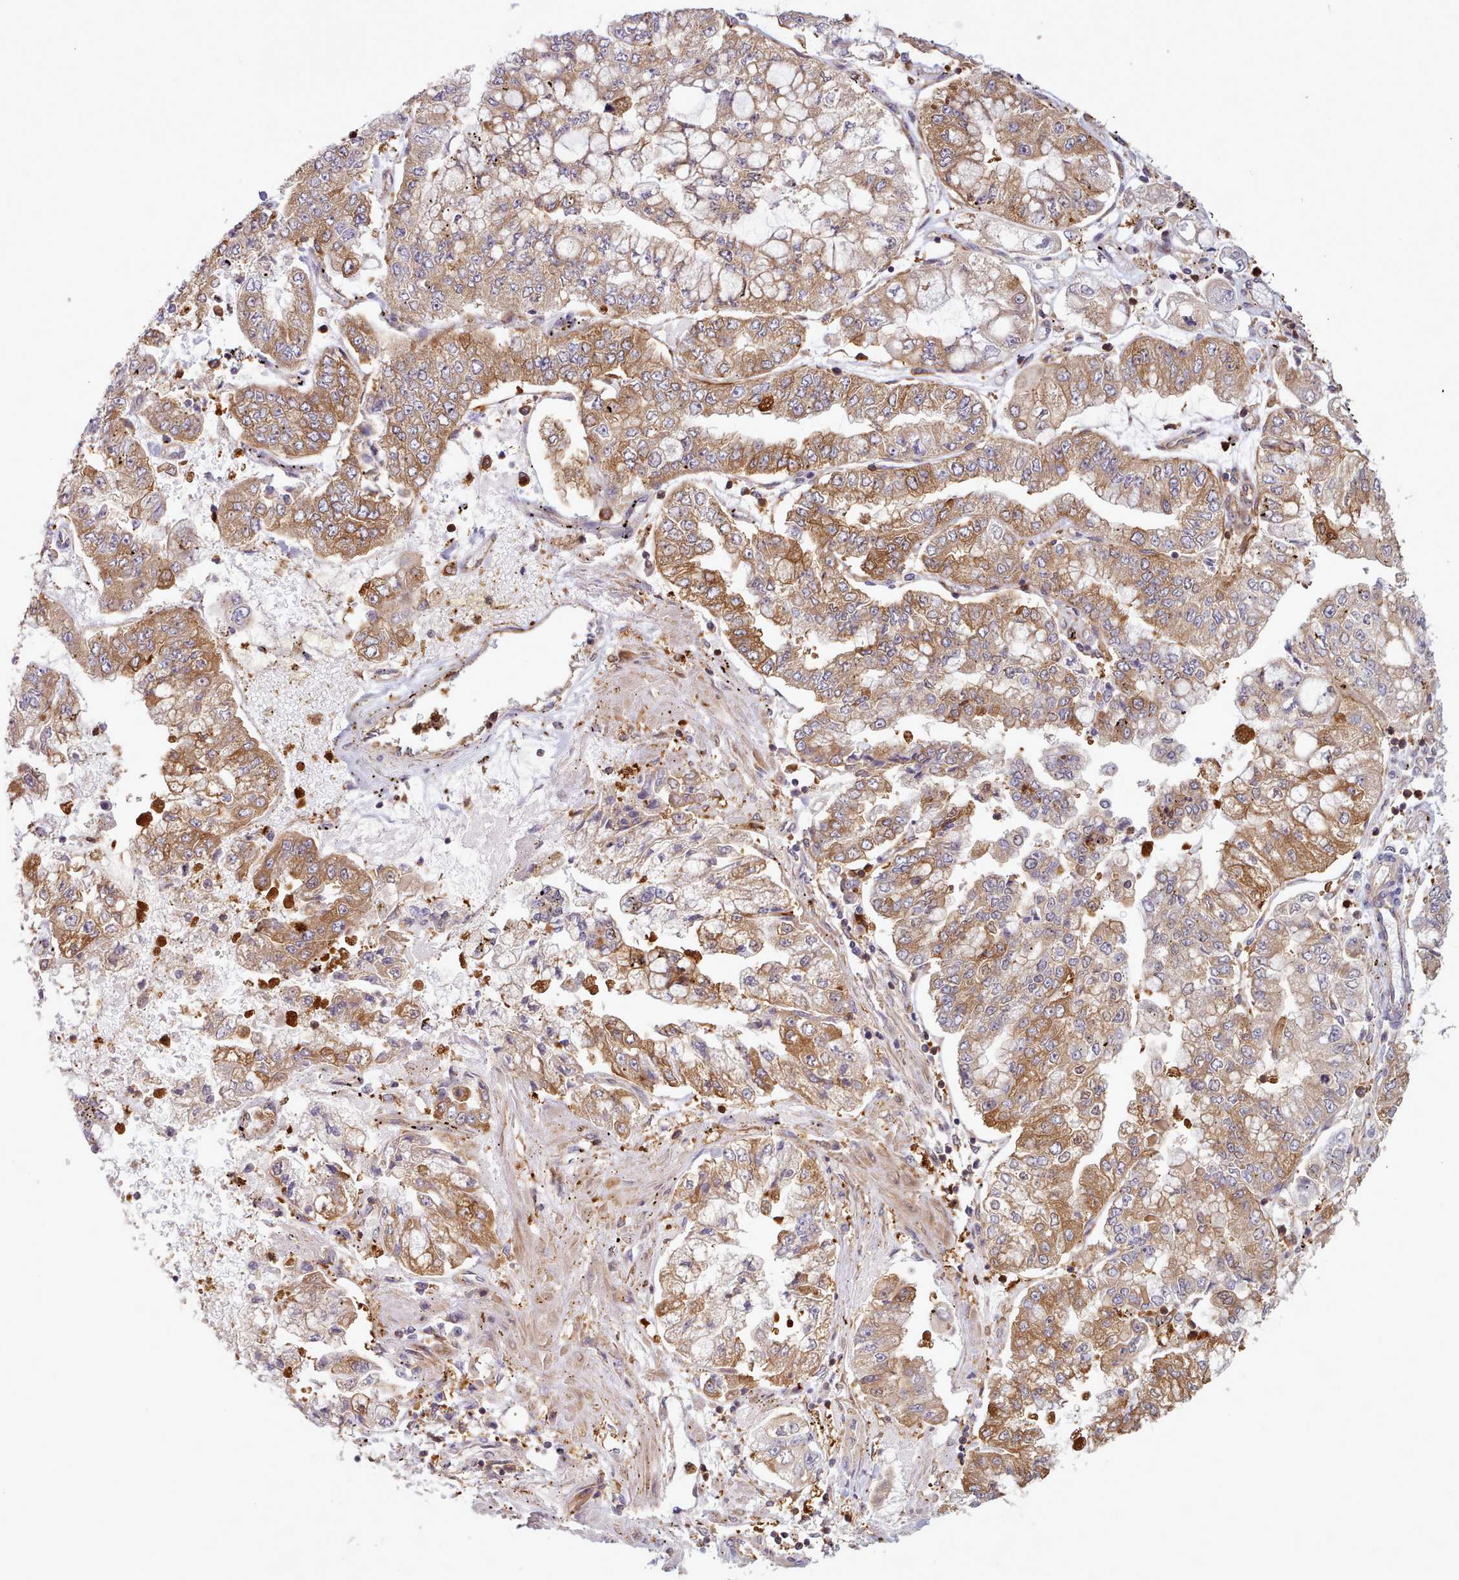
{"staining": {"intensity": "moderate", "quantity": "25%-75%", "location": "cytoplasmic/membranous"}, "tissue": "stomach cancer", "cell_type": "Tumor cells", "image_type": "cancer", "snomed": [{"axis": "morphology", "description": "Adenocarcinoma, NOS"}, {"axis": "topography", "description": "Stomach"}], "caption": "Immunohistochemistry (DAB) staining of human stomach adenocarcinoma shows moderate cytoplasmic/membranous protein positivity in about 25%-75% of tumor cells.", "gene": "SLC4A9", "patient": {"sex": "male", "age": 76}}